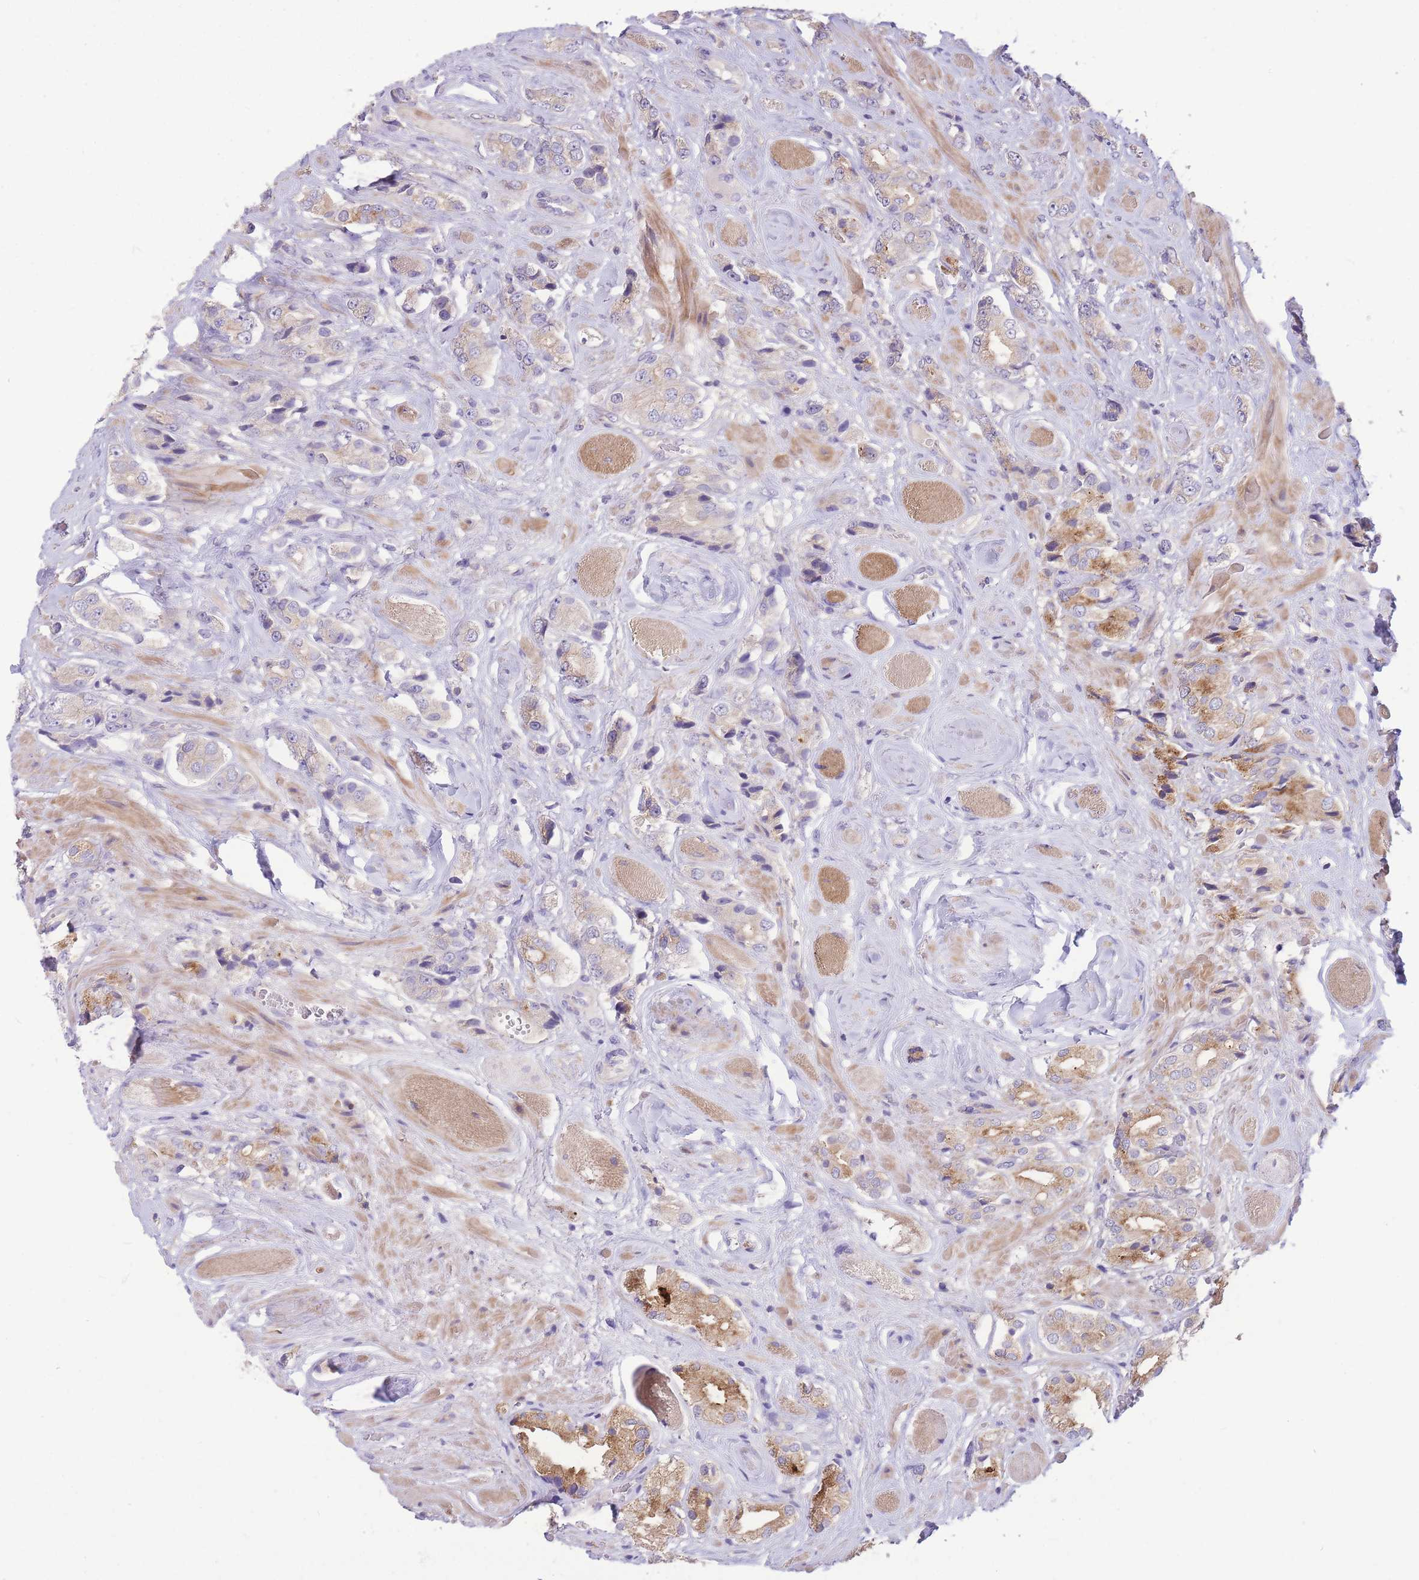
{"staining": {"intensity": "weak", "quantity": "25%-75%", "location": "cytoplasmic/membranous"}, "tissue": "prostate cancer", "cell_type": "Tumor cells", "image_type": "cancer", "snomed": [{"axis": "morphology", "description": "Adenocarcinoma, High grade"}, {"axis": "topography", "description": "Prostate and seminal vesicle, NOS"}], "caption": "Tumor cells show low levels of weak cytoplasmic/membranous staining in about 25%-75% of cells in human prostate adenocarcinoma (high-grade).", "gene": "OR5T1", "patient": {"sex": "male", "age": 64}}